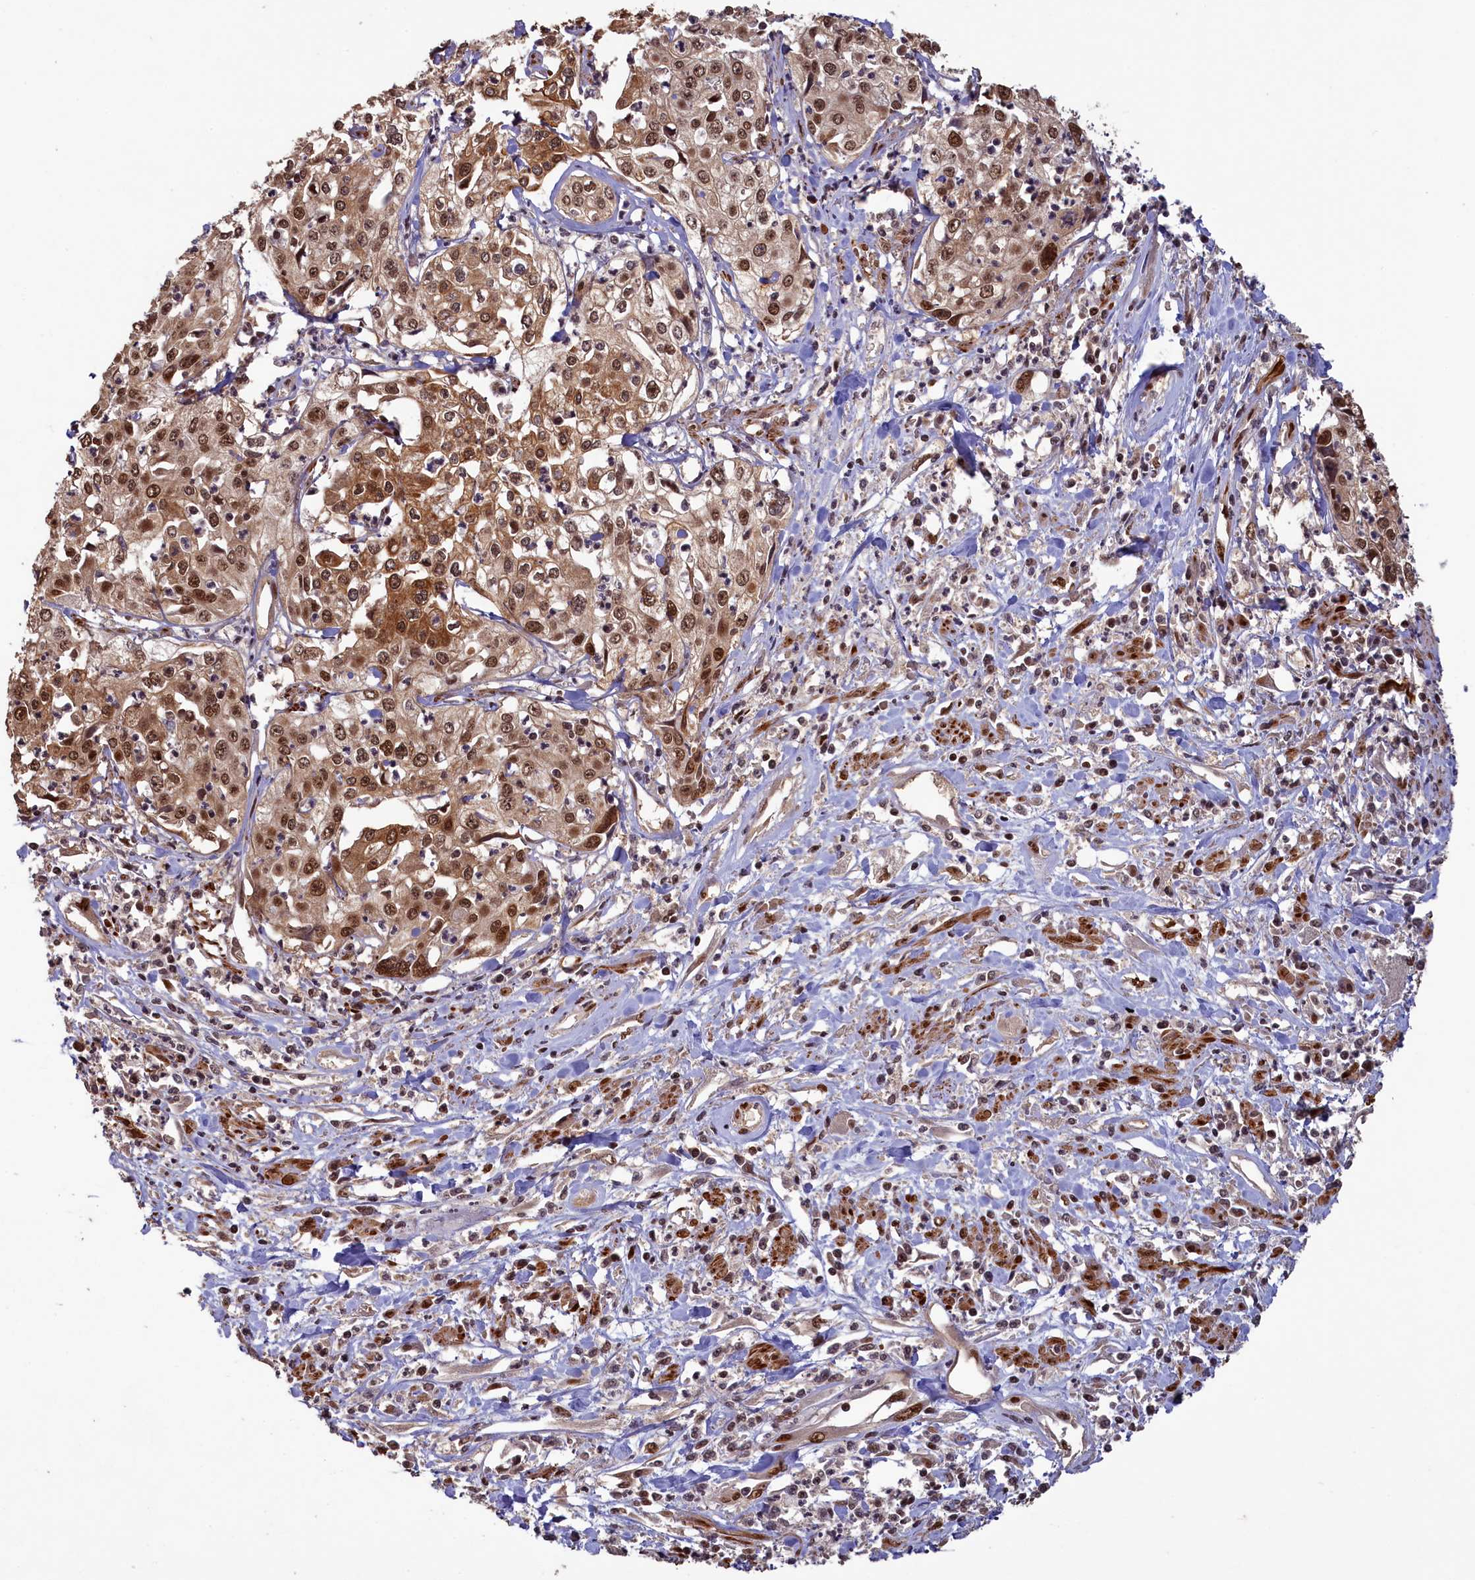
{"staining": {"intensity": "moderate", "quantity": ">75%", "location": "cytoplasmic/membranous,nuclear"}, "tissue": "cervical cancer", "cell_type": "Tumor cells", "image_type": "cancer", "snomed": [{"axis": "morphology", "description": "Squamous cell carcinoma, NOS"}, {"axis": "topography", "description": "Cervix"}], "caption": "DAB immunohistochemical staining of human cervical cancer (squamous cell carcinoma) exhibits moderate cytoplasmic/membranous and nuclear protein expression in approximately >75% of tumor cells. Using DAB (3,3'-diaminobenzidine) (brown) and hematoxylin (blue) stains, captured at high magnification using brightfield microscopy.", "gene": "NAE1", "patient": {"sex": "female", "age": 31}}